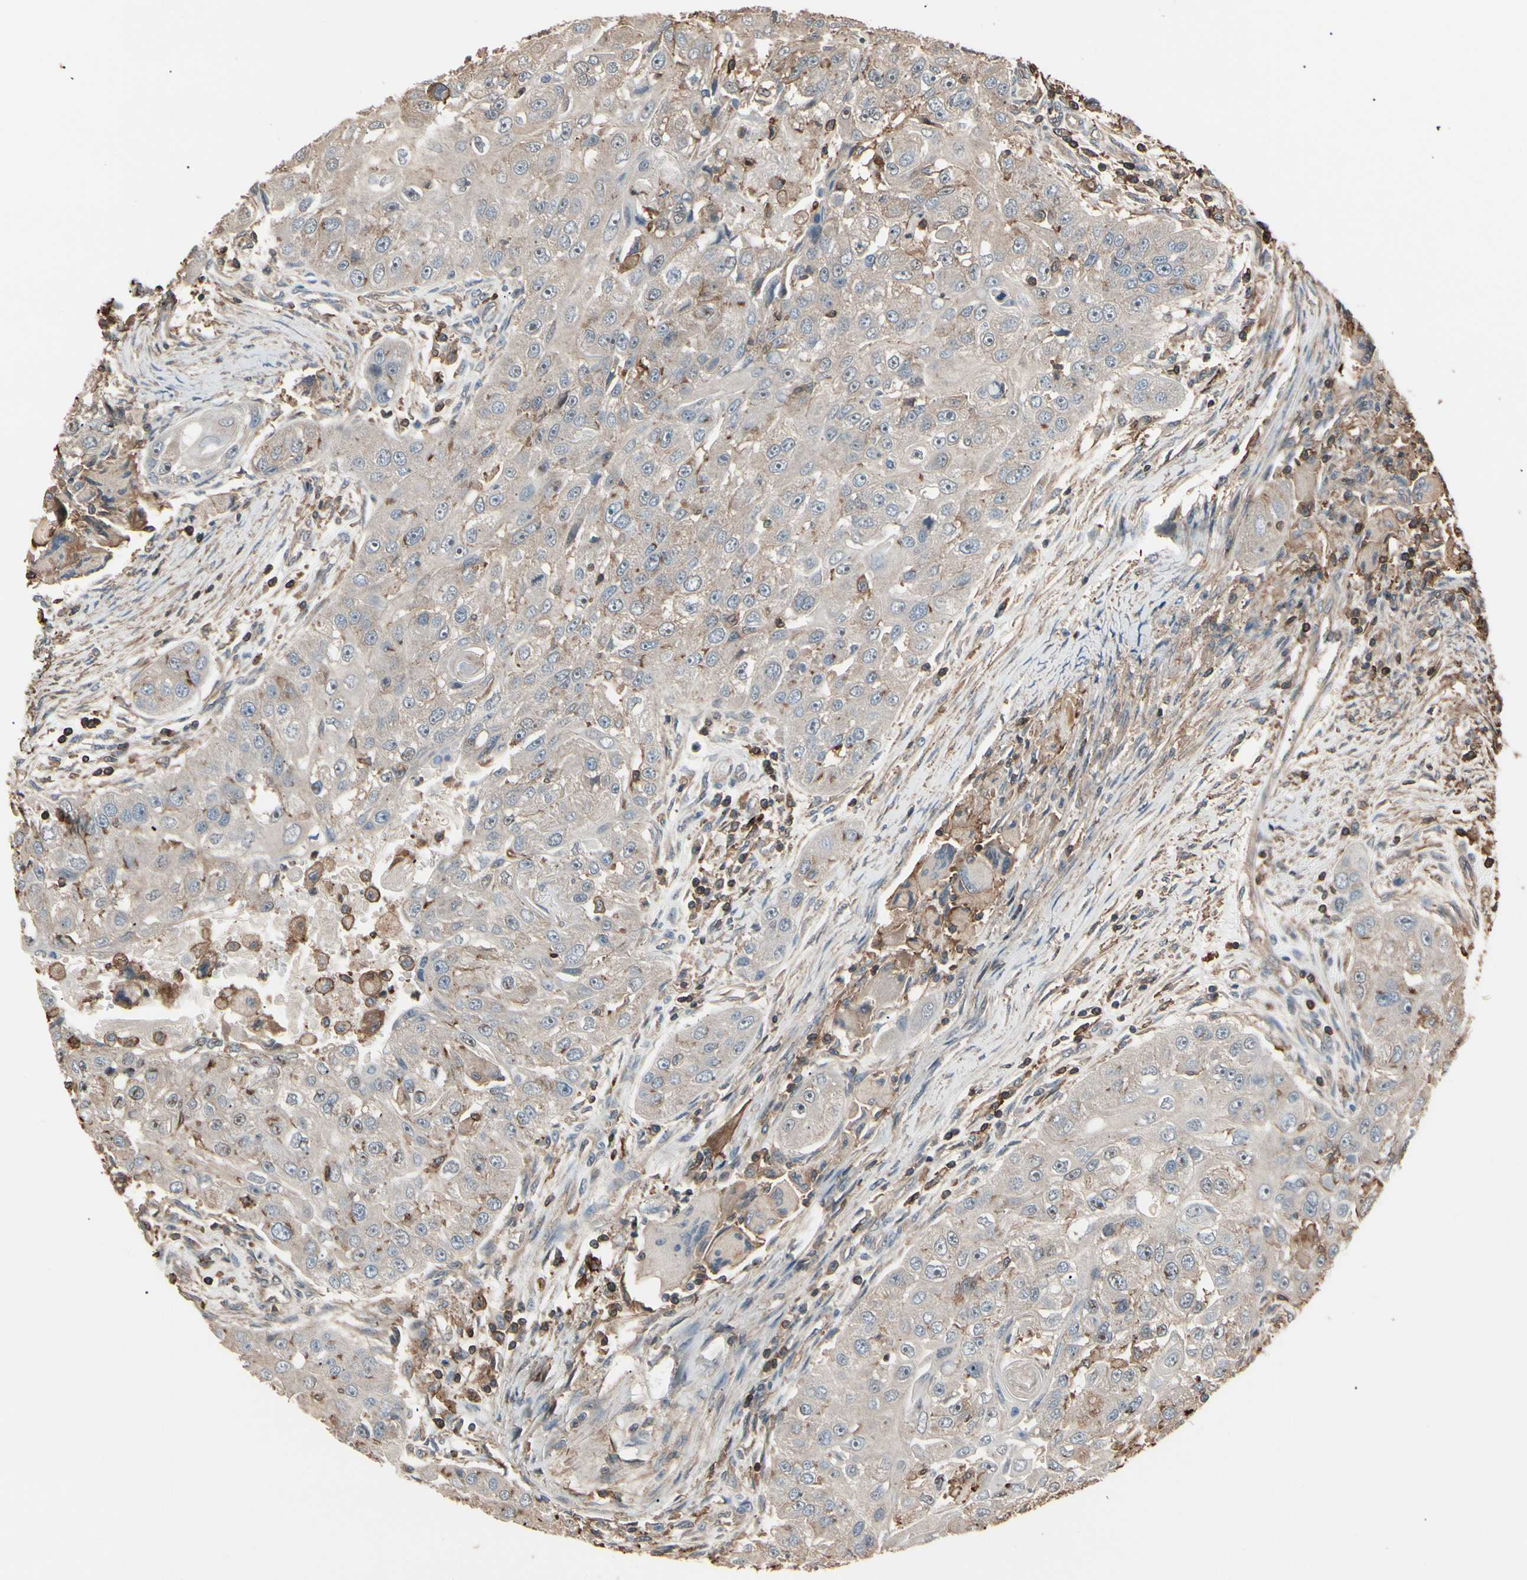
{"staining": {"intensity": "weak", "quantity": "25%-75%", "location": "cytoplasmic/membranous"}, "tissue": "head and neck cancer", "cell_type": "Tumor cells", "image_type": "cancer", "snomed": [{"axis": "morphology", "description": "Normal tissue, NOS"}, {"axis": "morphology", "description": "Squamous cell carcinoma, NOS"}, {"axis": "topography", "description": "Skeletal muscle"}, {"axis": "topography", "description": "Head-Neck"}], "caption": "Protein staining by immunohistochemistry (IHC) exhibits weak cytoplasmic/membranous expression in approximately 25%-75% of tumor cells in head and neck cancer (squamous cell carcinoma). (Stains: DAB (3,3'-diaminobenzidine) in brown, nuclei in blue, Microscopy: brightfield microscopy at high magnification).", "gene": "MAPK13", "patient": {"sex": "male", "age": 51}}